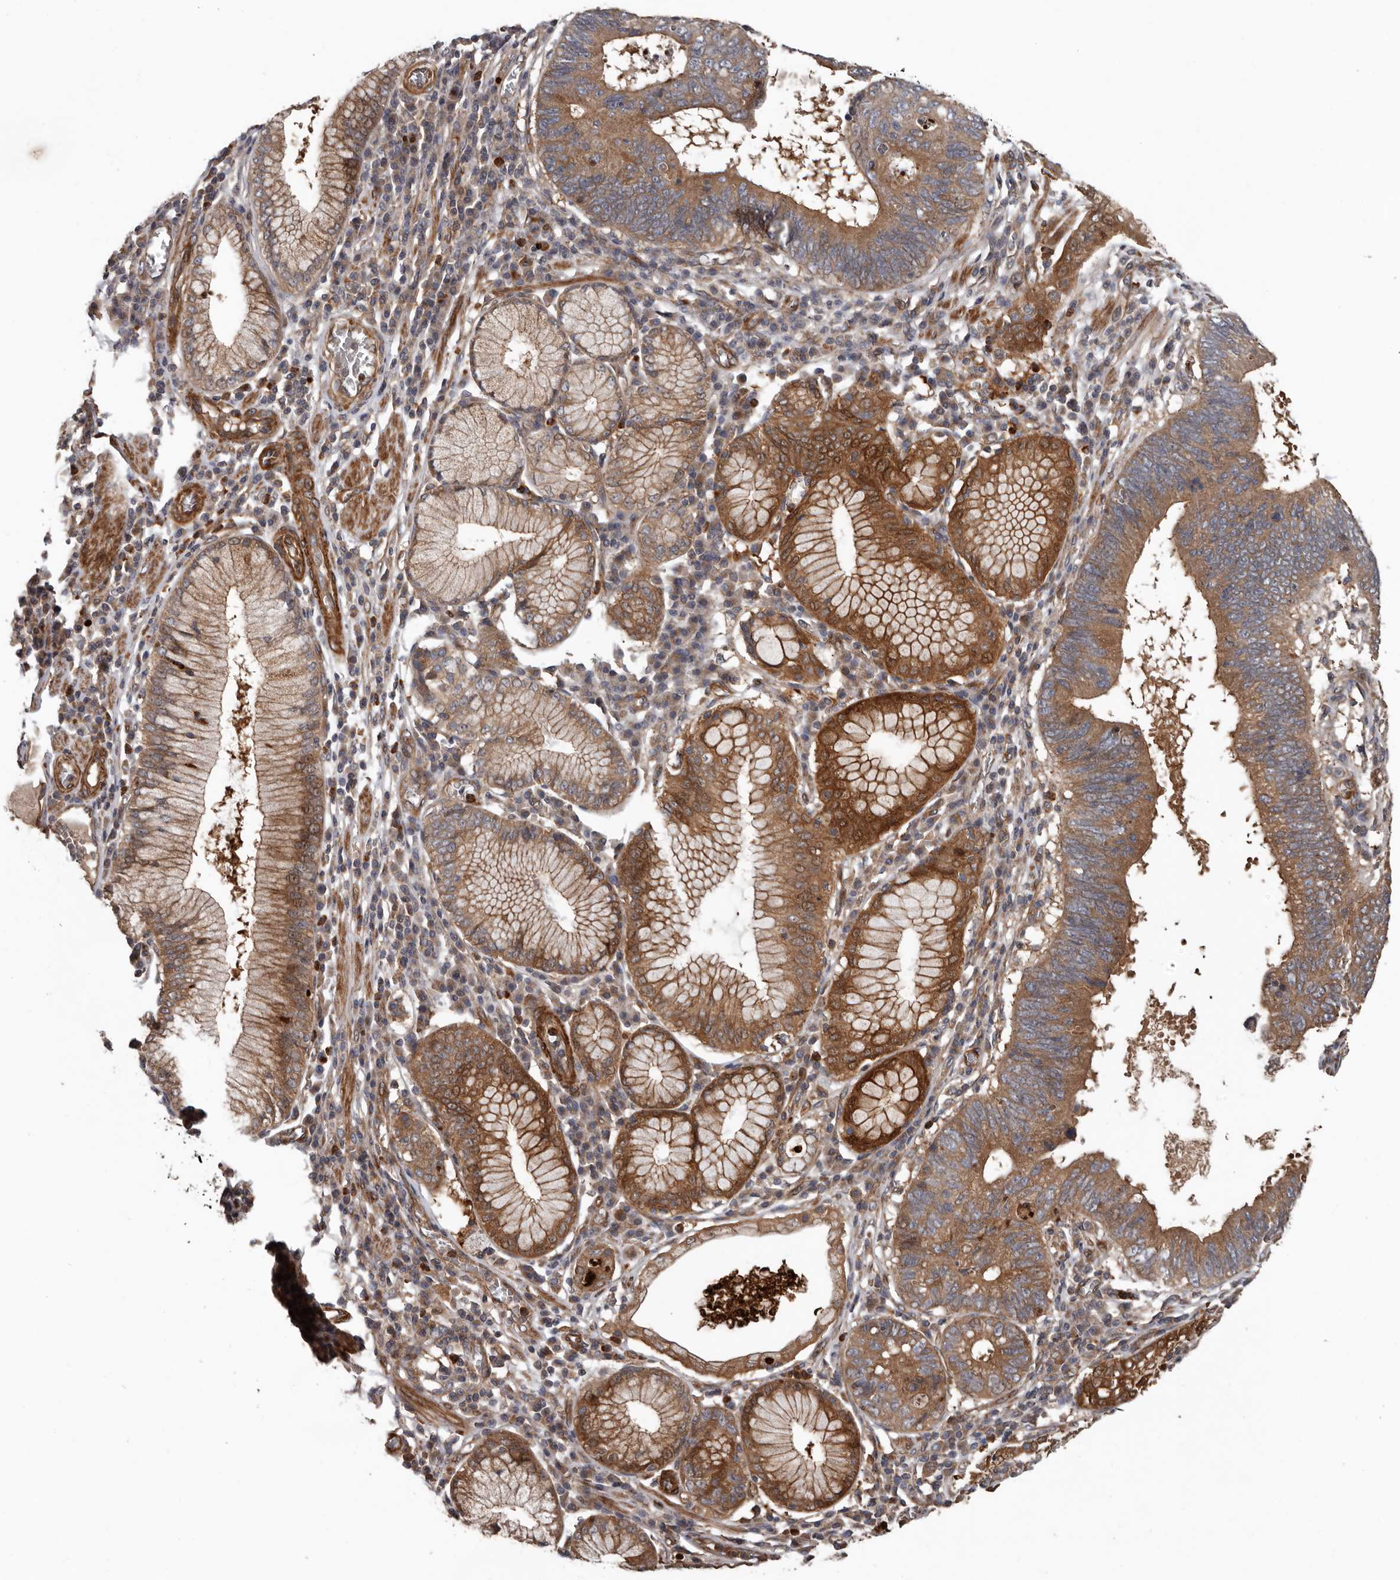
{"staining": {"intensity": "moderate", "quantity": ">75%", "location": "cytoplasmic/membranous"}, "tissue": "stomach cancer", "cell_type": "Tumor cells", "image_type": "cancer", "snomed": [{"axis": "morphology", "description": "Adenocarcinoma, NOS"}, {"axis": "topography", "description": "Stomach"}], "caption": "Stomach cancer (adenocarcinoma) tissue shows moderate cytoplasmic/membranous positivity in approximately >75% of tumor cells", "gene": "ARHGEF5", "patient": {"sex": "male", "age": 59}}